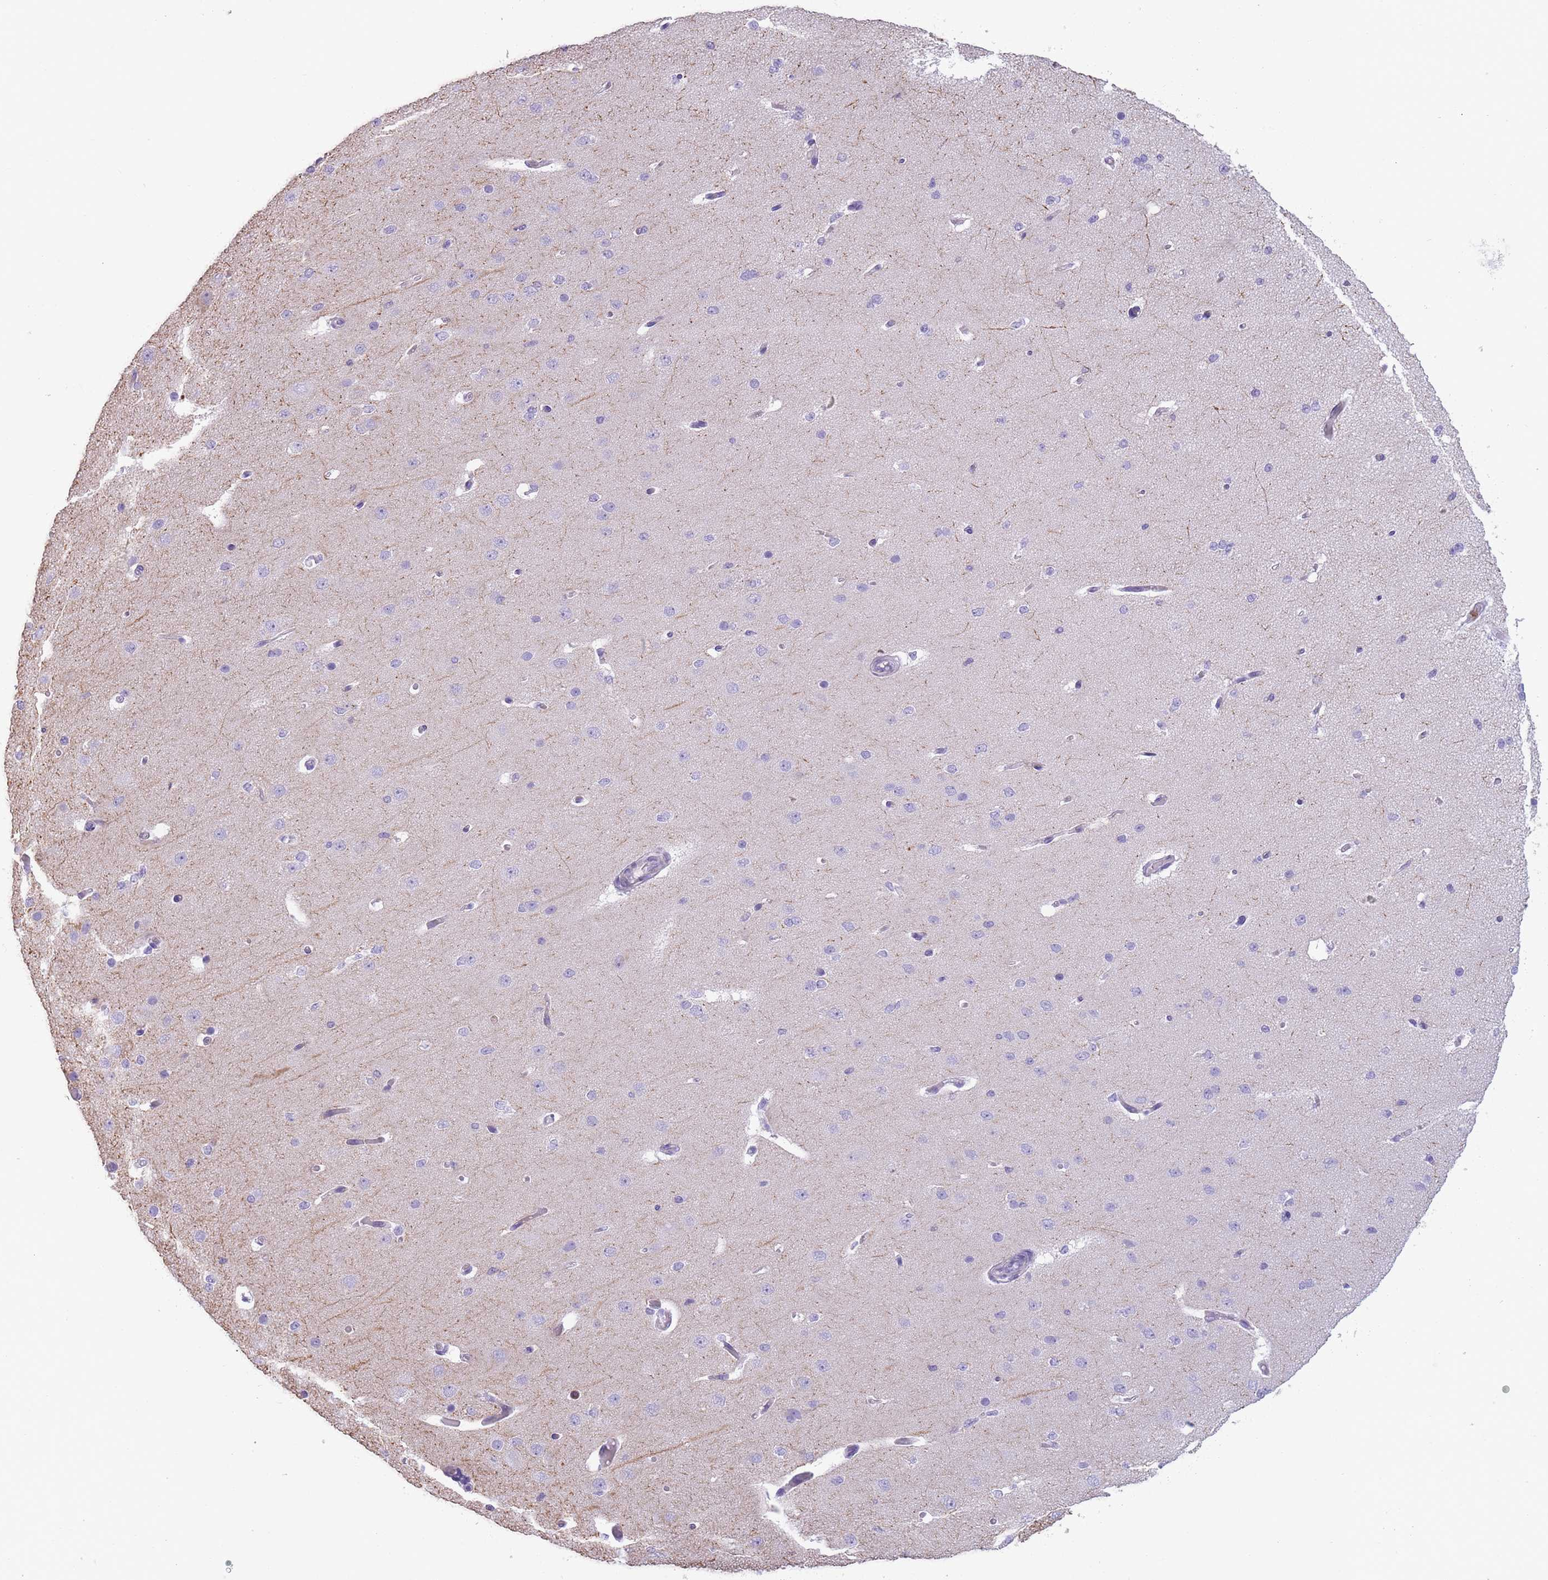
{"staining": {"intensity": "negative", "quantity": "none", "location": "none"}, "tissue": "cerebral cortex", "cell_type": "Endothelial cells", "image_type": "normal", "snomed": [{"axis": "morphology", "description": "Normal tissue, NOS"}, {"axis": "morphology", "description": "Inflammation, NOS"}, {"axis": "topography", "description": "Cerebral cortex"}], "caption": "IHC of benign cerebral cortex exhibits no expression in endothelial cells. (Brightfield microscopy of DAB (3,3'-diaminobenzidine) IHC at high magnification).", "gene": "CR1L", "patient": {"sex": "male", "age": 6}}